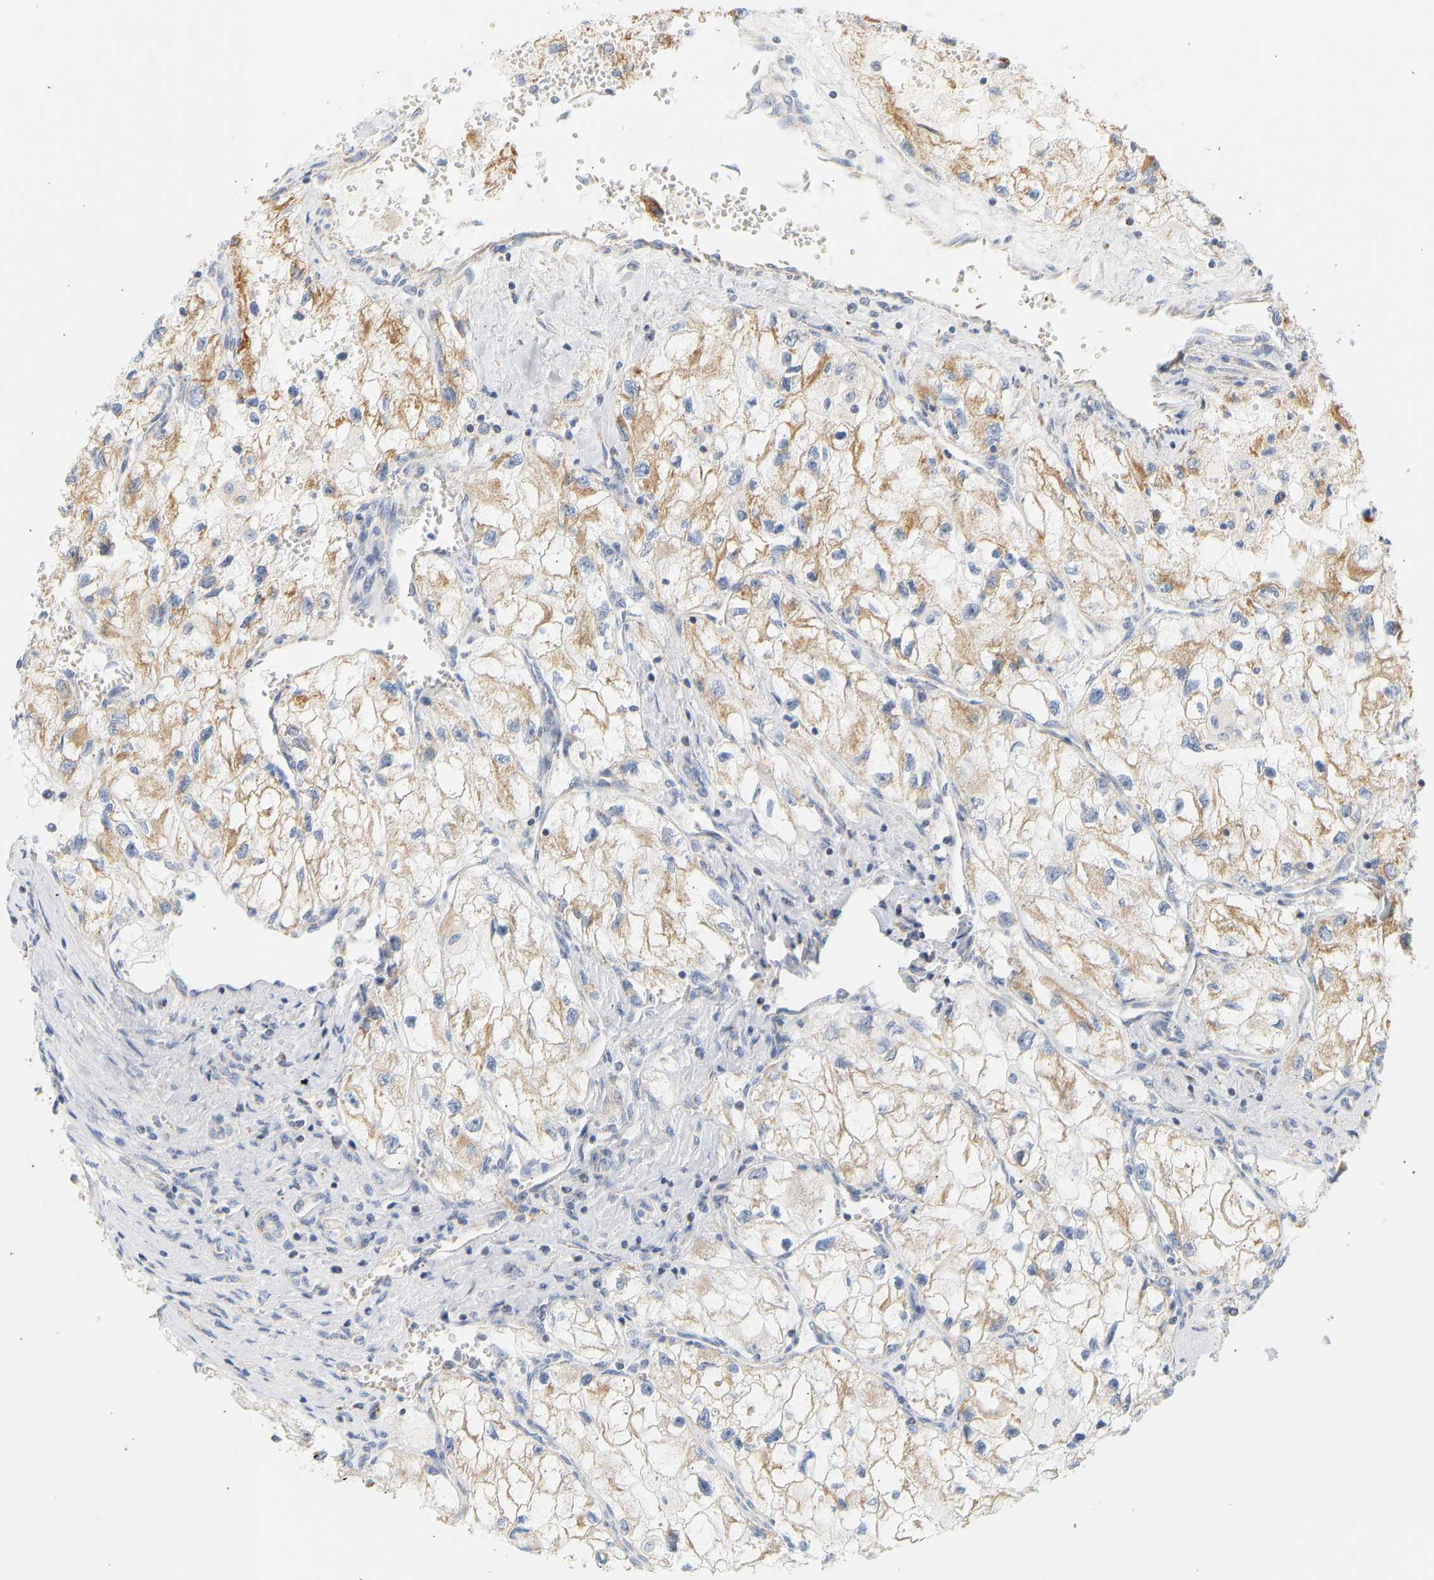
{"staining": {"intensity": "moderate", "quantity": ">75%", "location": "cytoplasmic/membranous"}, "tissue": "renal cancer", "cell_type": "Tumor cells", "image_type": "cancer", "snomed": [{"axis": "morphology", "description": "Adenocarcinoma, NOS"}, {"axis": "topography", "description": "Kidney"}], "caption": "Renal adenocarcinoma stained with a brown dye reveals moderate cytoplasmic/membranous positive positivity in approximately >75% of tumor cells.", "gene": "GRPEL2", "patient": {"sex": "female", "age": 70}}